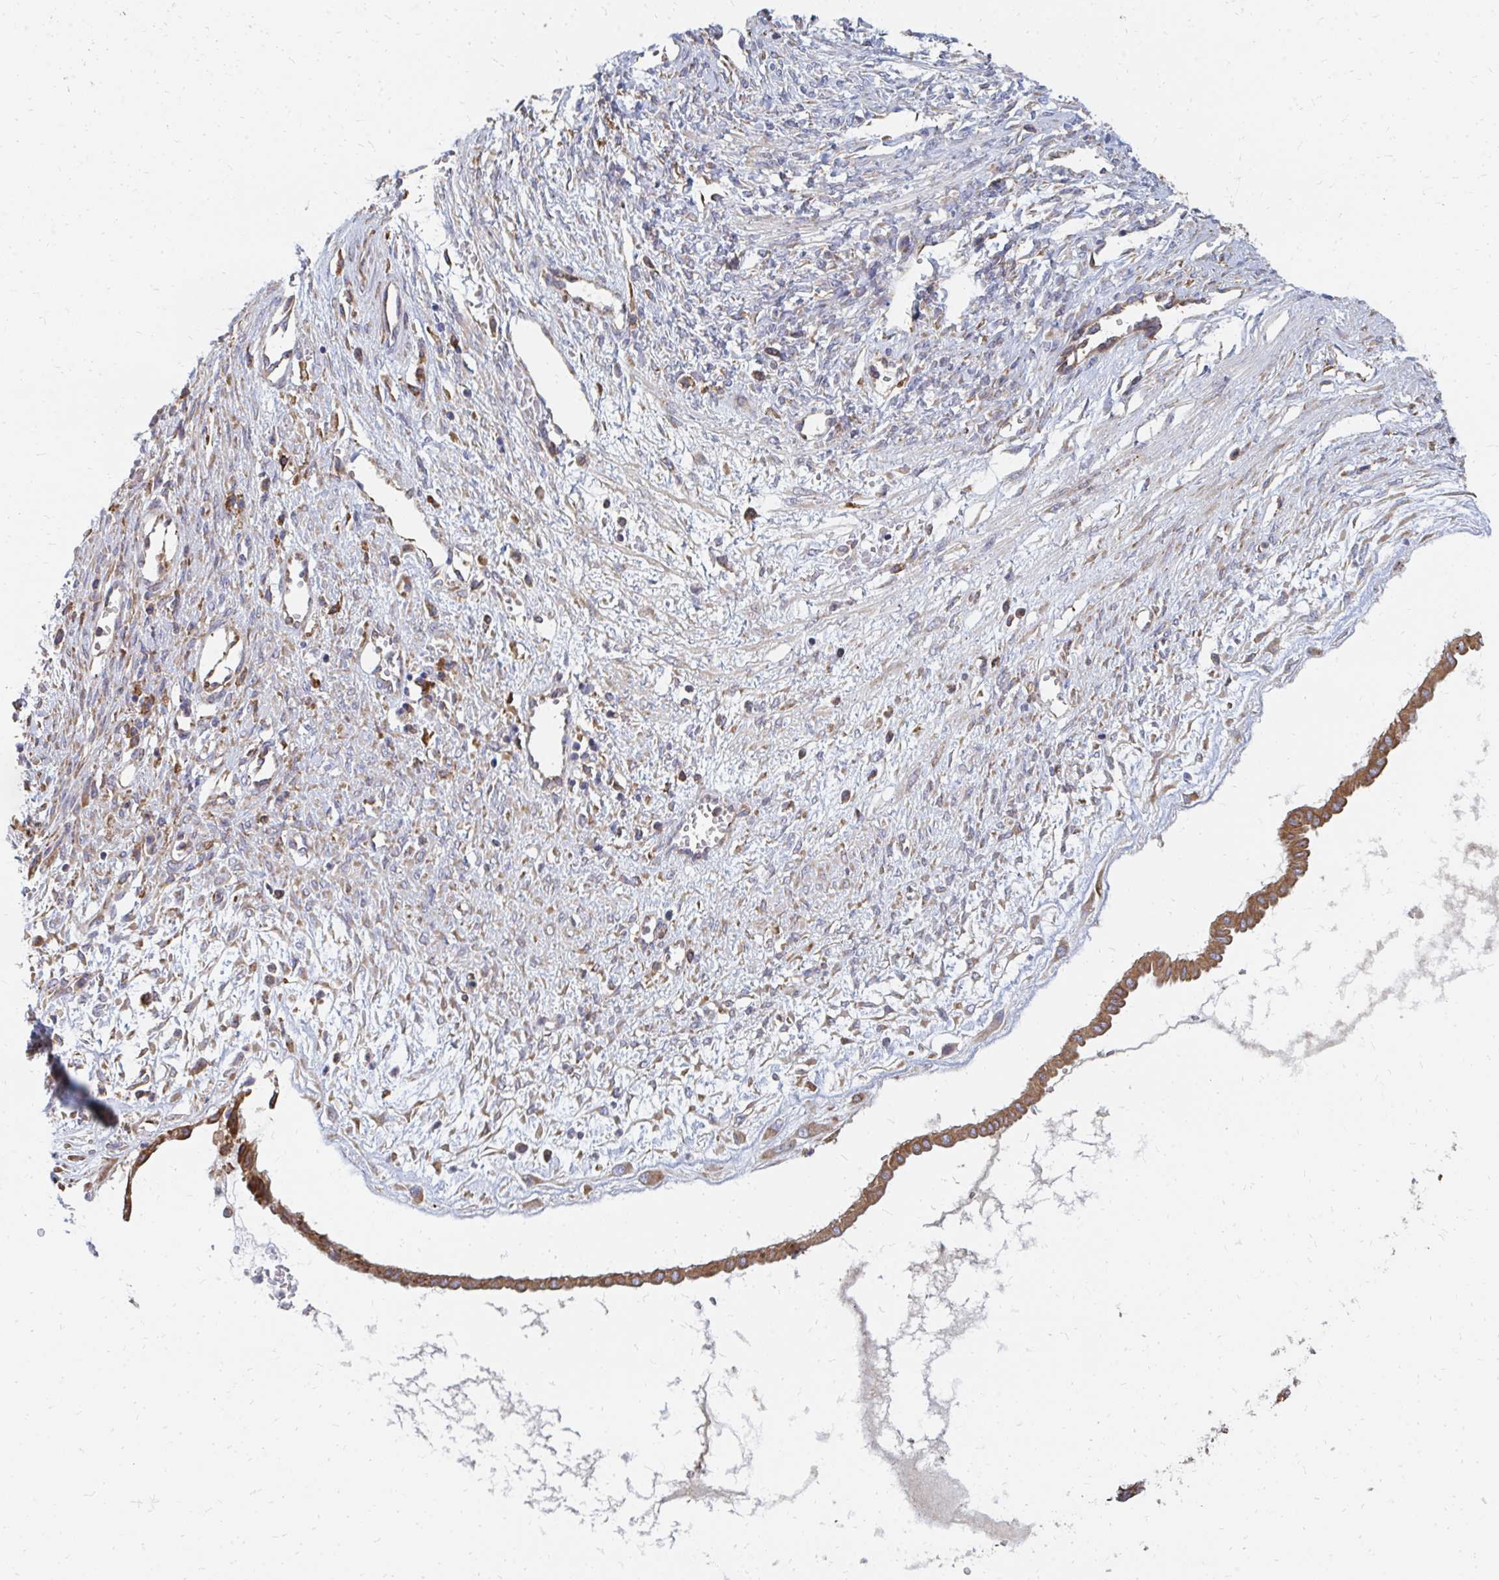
{"staining": {"intensity": "strong", "quantity": ">75%", "location": "cytoplasmic/membranous"}, "tissue": "ovarian cancer", "cell_type": "Tumor cells", "image_type": "cancer", "snomed": [{"axis": "morphology", "description": "Cystadenocarcinoma, mucinous, NOS"}, {"axis": "topography", "description": "Ovary"}], "caption": "An image showing strong cytoplasmic/membranous staining in approximately >75% of tumor cells in ovarian mucinous cystadenocarcinoma, as visualized by brown immunohistochemical staining.", "gene": "PPP1R13L", "patient": {"sex": "female", "age": 73}}